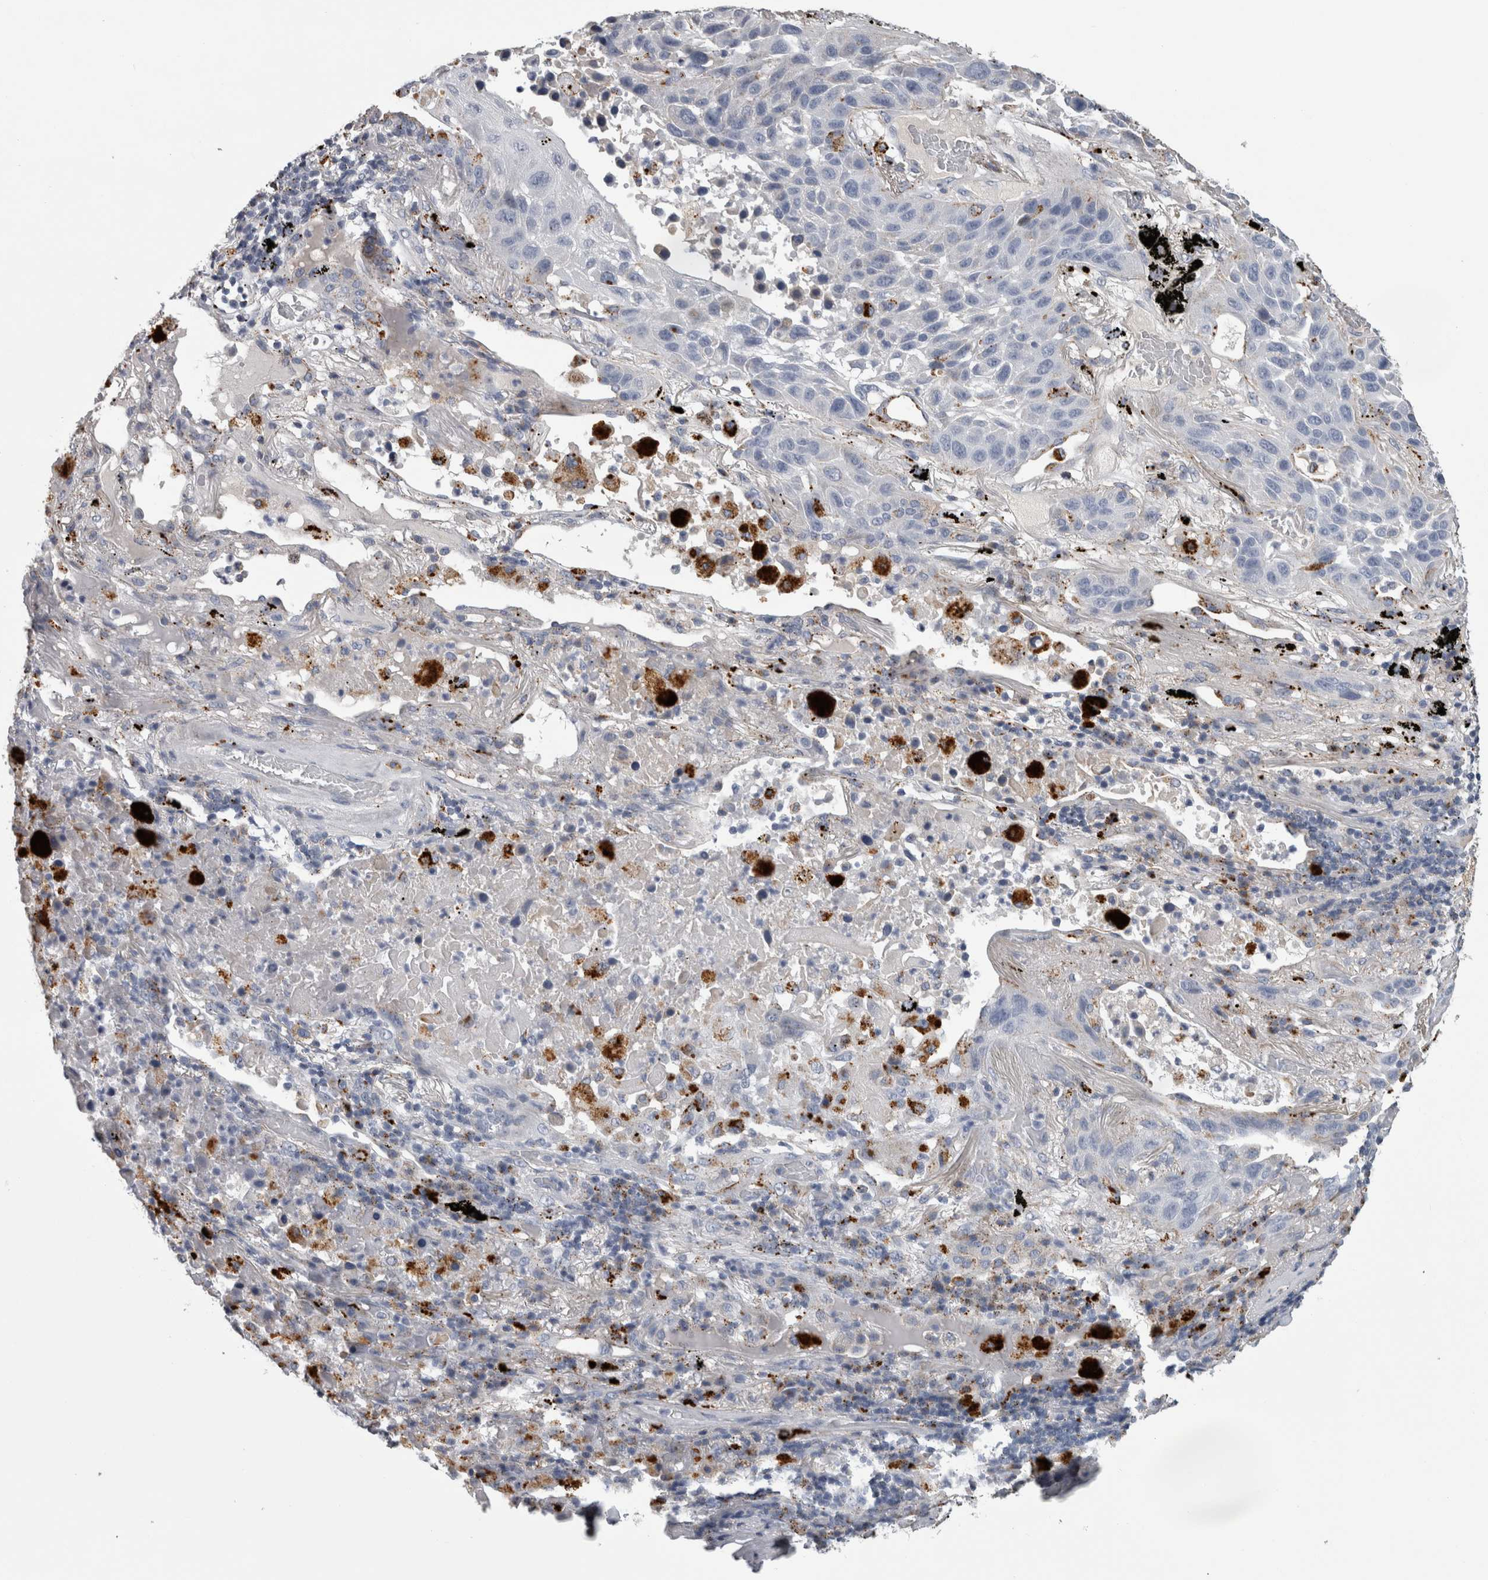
{"staining": {"intensity": "negative", "quantity": "none", "location": "none"}, "tissue": "lung cancer", "cell_type": "Tumor cells", "image_type": "cancer", "snomed": [{"axis": "morphology", "description": "Squamous cell carcinoma, NOS"}, {"axis": "topography", "description": "Lung"}], "caption": "The immunohistochemistry (IHC) photomicrograph has no significant positivity in tumor cells of lung cancer tissue. (Brightfield microscopy of DAB (3,3'-diaminobenzidine) IHC at high magnification).", "gene": "DPP7", "patient": {"sex": "male", "age": 57}}